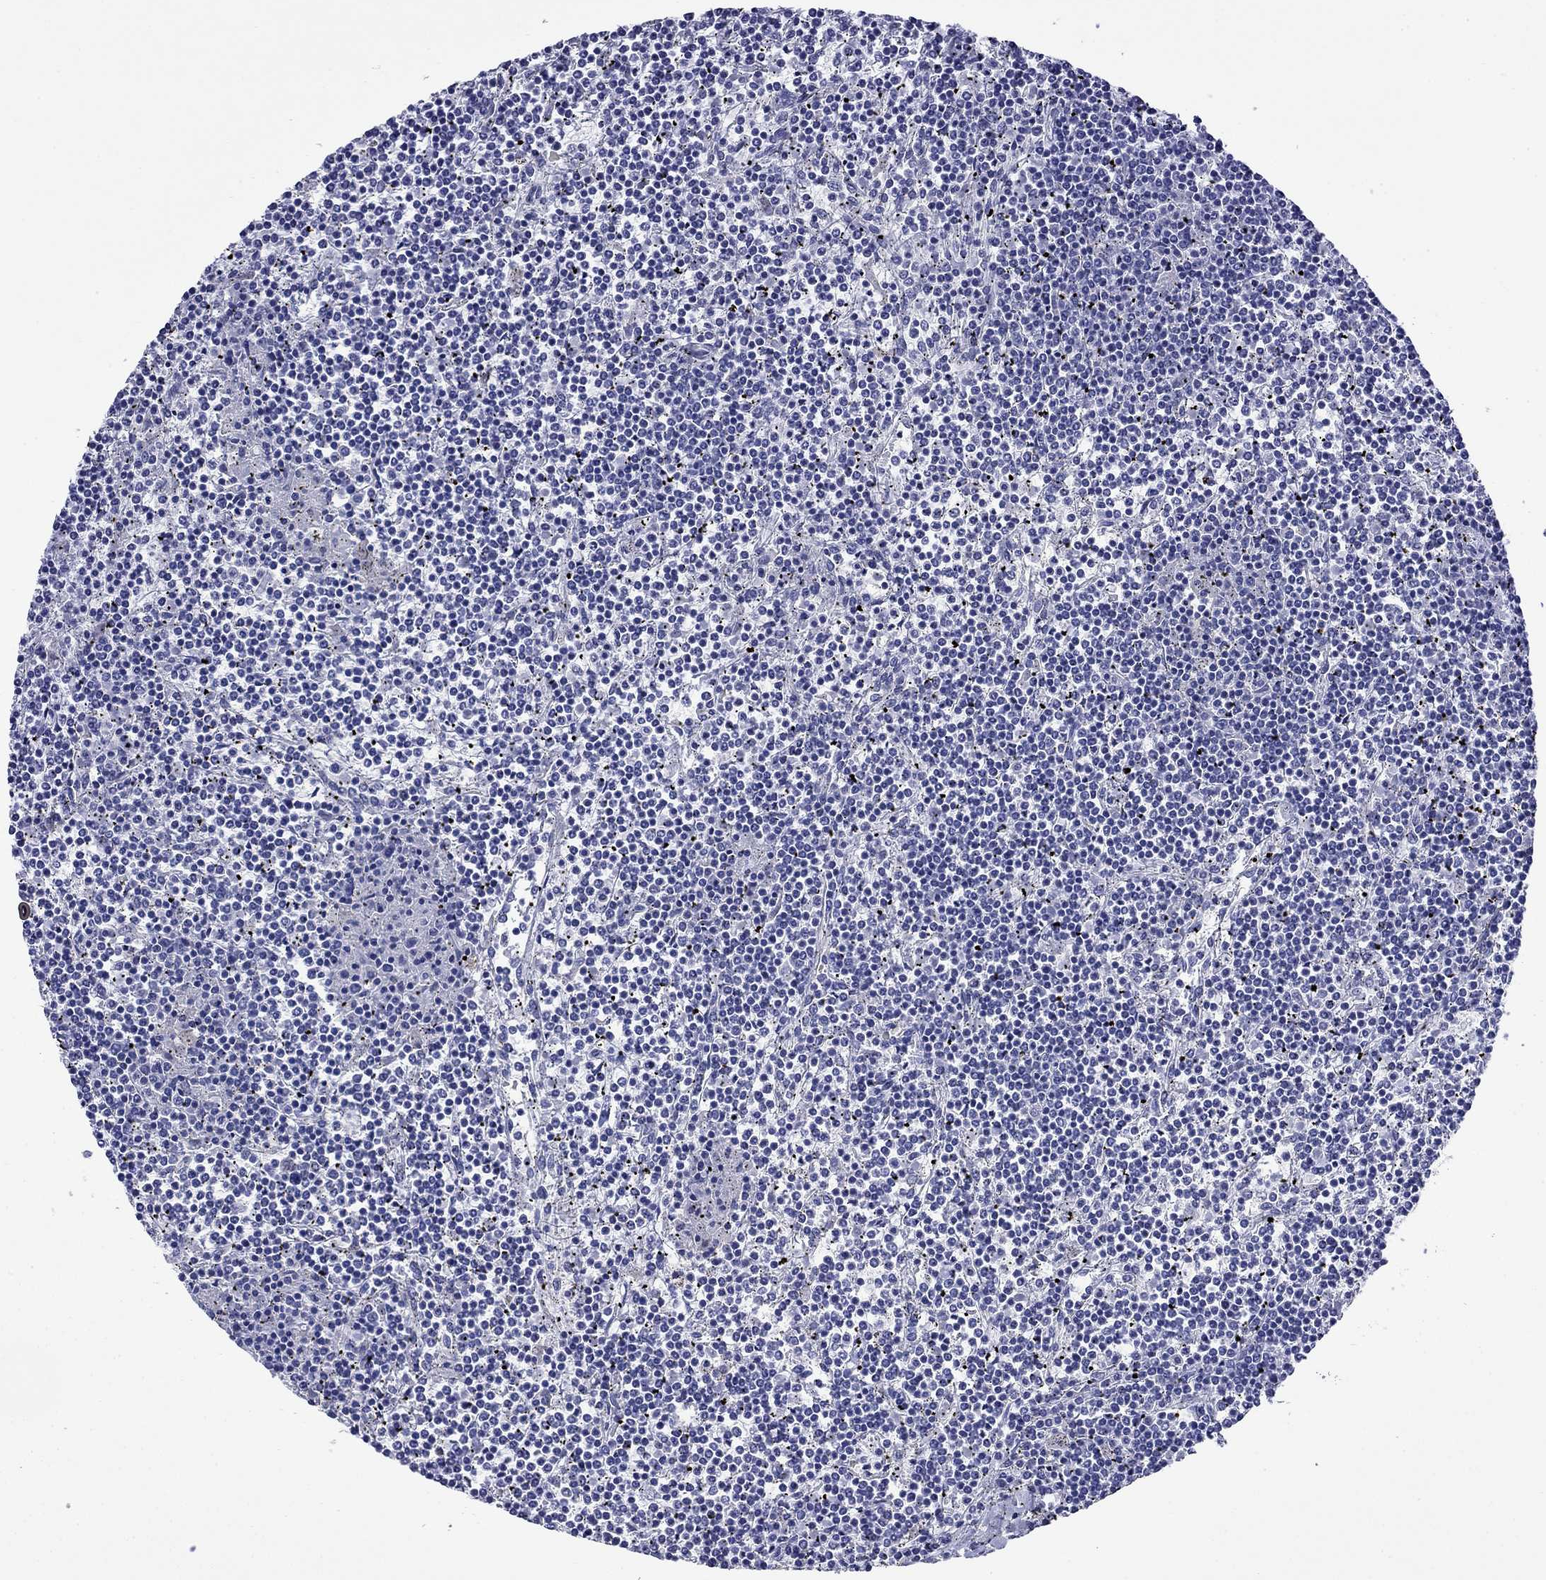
{"staining": {"intensity": "negative", "quantity": "none", "location": "none"}, "tissue": "lymphoma", "cell_type": "Tumor cells", "image_type": "cancer", "snomed": [{"axis": "morphology", "description": "Malignant lymphoma, non-Hodgkin's type, Low grade"}, {"axis": "topography", "description": "Spleen"}], "caption": "DAB immunohistochemical staining of human lymphoma exhibits no significant positivity in tumor cells. (Brightfield microscopy of DAB (3,3'-diaminobenzidine) IHC at high magnification).", "gene": "FIGLA", "patient": {"sex": "female", "age": 19}}